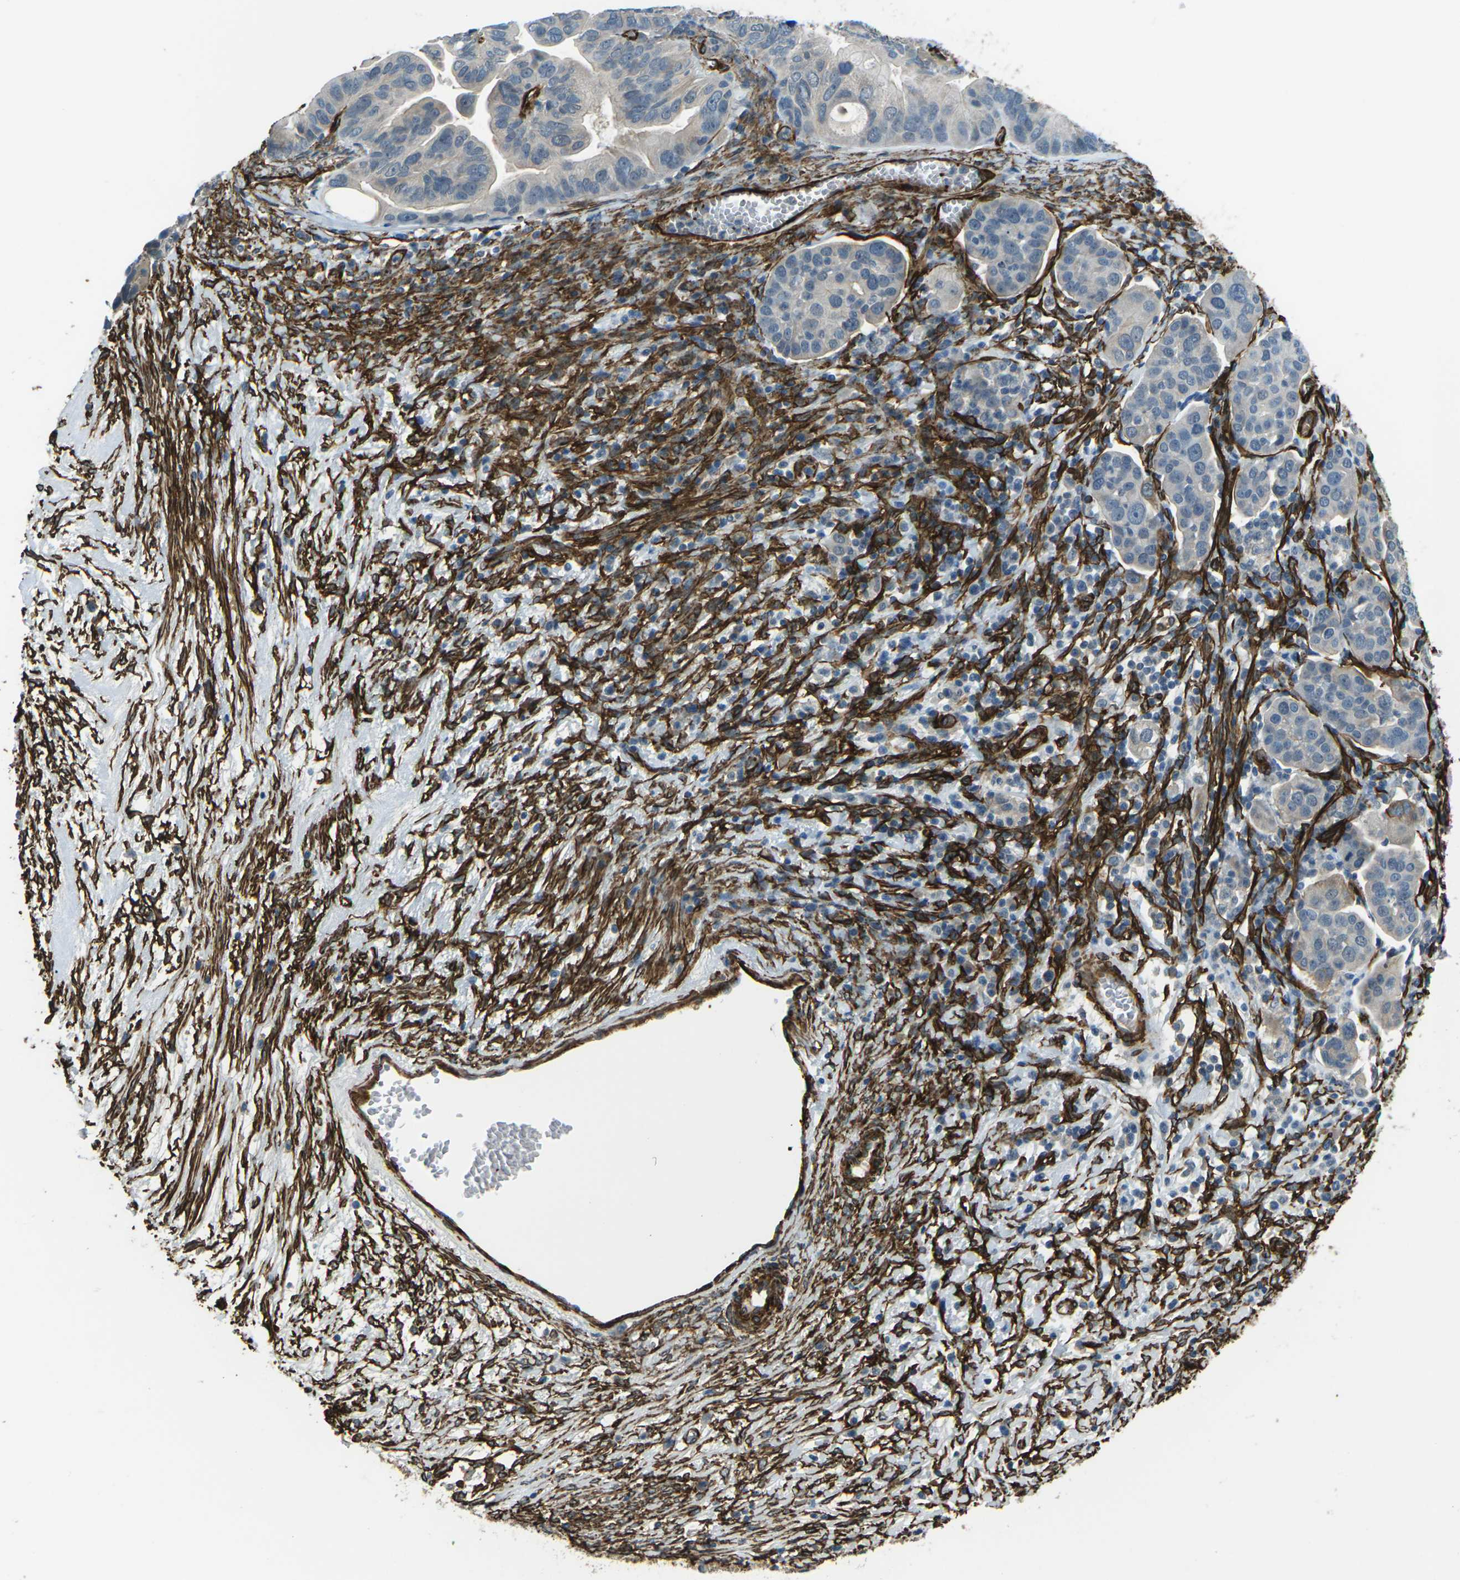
{"staining": {"intensity": "negative", "quantity": "none", "location": "none"}, "tissue": "ovarian cancer", "cell_type": "Tumor cells", "image_type": "cancer", "snomed": [{"axis": "morphology", "description": "Cystadenocarcinoma, serous, NOS"}, {"axis": "topography", "description": "Ovary"}], "caption": "High magnification brightfield microscopy of serous cystadenocarcinoma (ovarian) stained with DAB (3,3'-diaminobenzidine) (brown) and counterstained with hematoxylin (blue): tumor cells show no significant staining.", "gene": "GRAMD1C", "patient": {"sex": "female", "age": 56}}